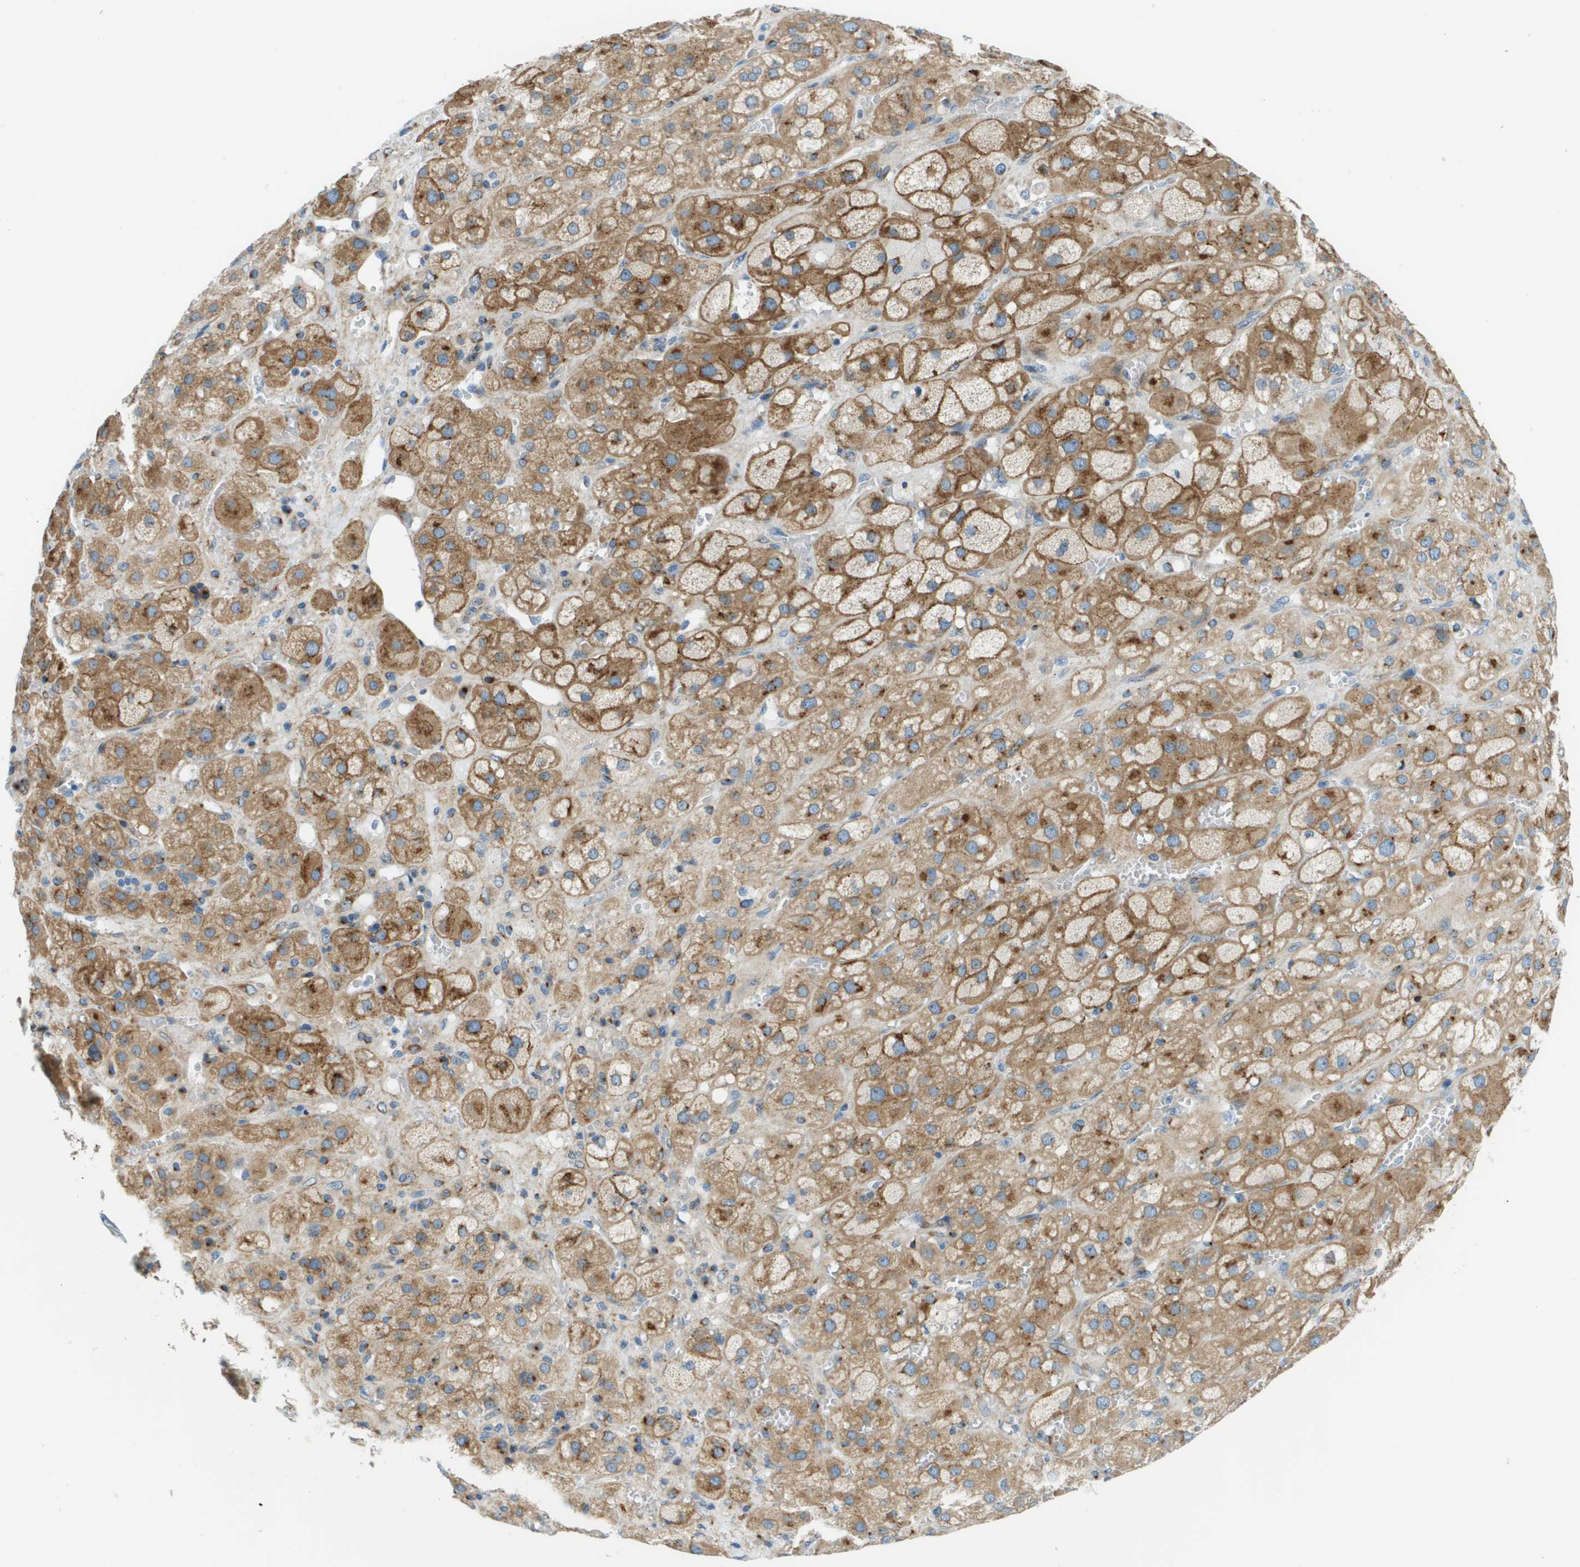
{"staining": {"intensity": "moderate", "quantity": ">75%", "location": "cytoplasmic/membranous"}, "tissue": "adrenal gland", "cell_type": "Glandular cells", "image_type": "normal", "snomed": [{"axis": "morphology", "description": "Normal tissue, NOS"}, {"axis": "topography", "description": "Adrenal gland"}], "caption": "Protein expression analysis of benign adrenal gland displays moderate cytoplasmic/membranous expression in about >75% of glandular cells.", "gene": "ACBD3", "patient": {"sex": "female", "age": 47}}